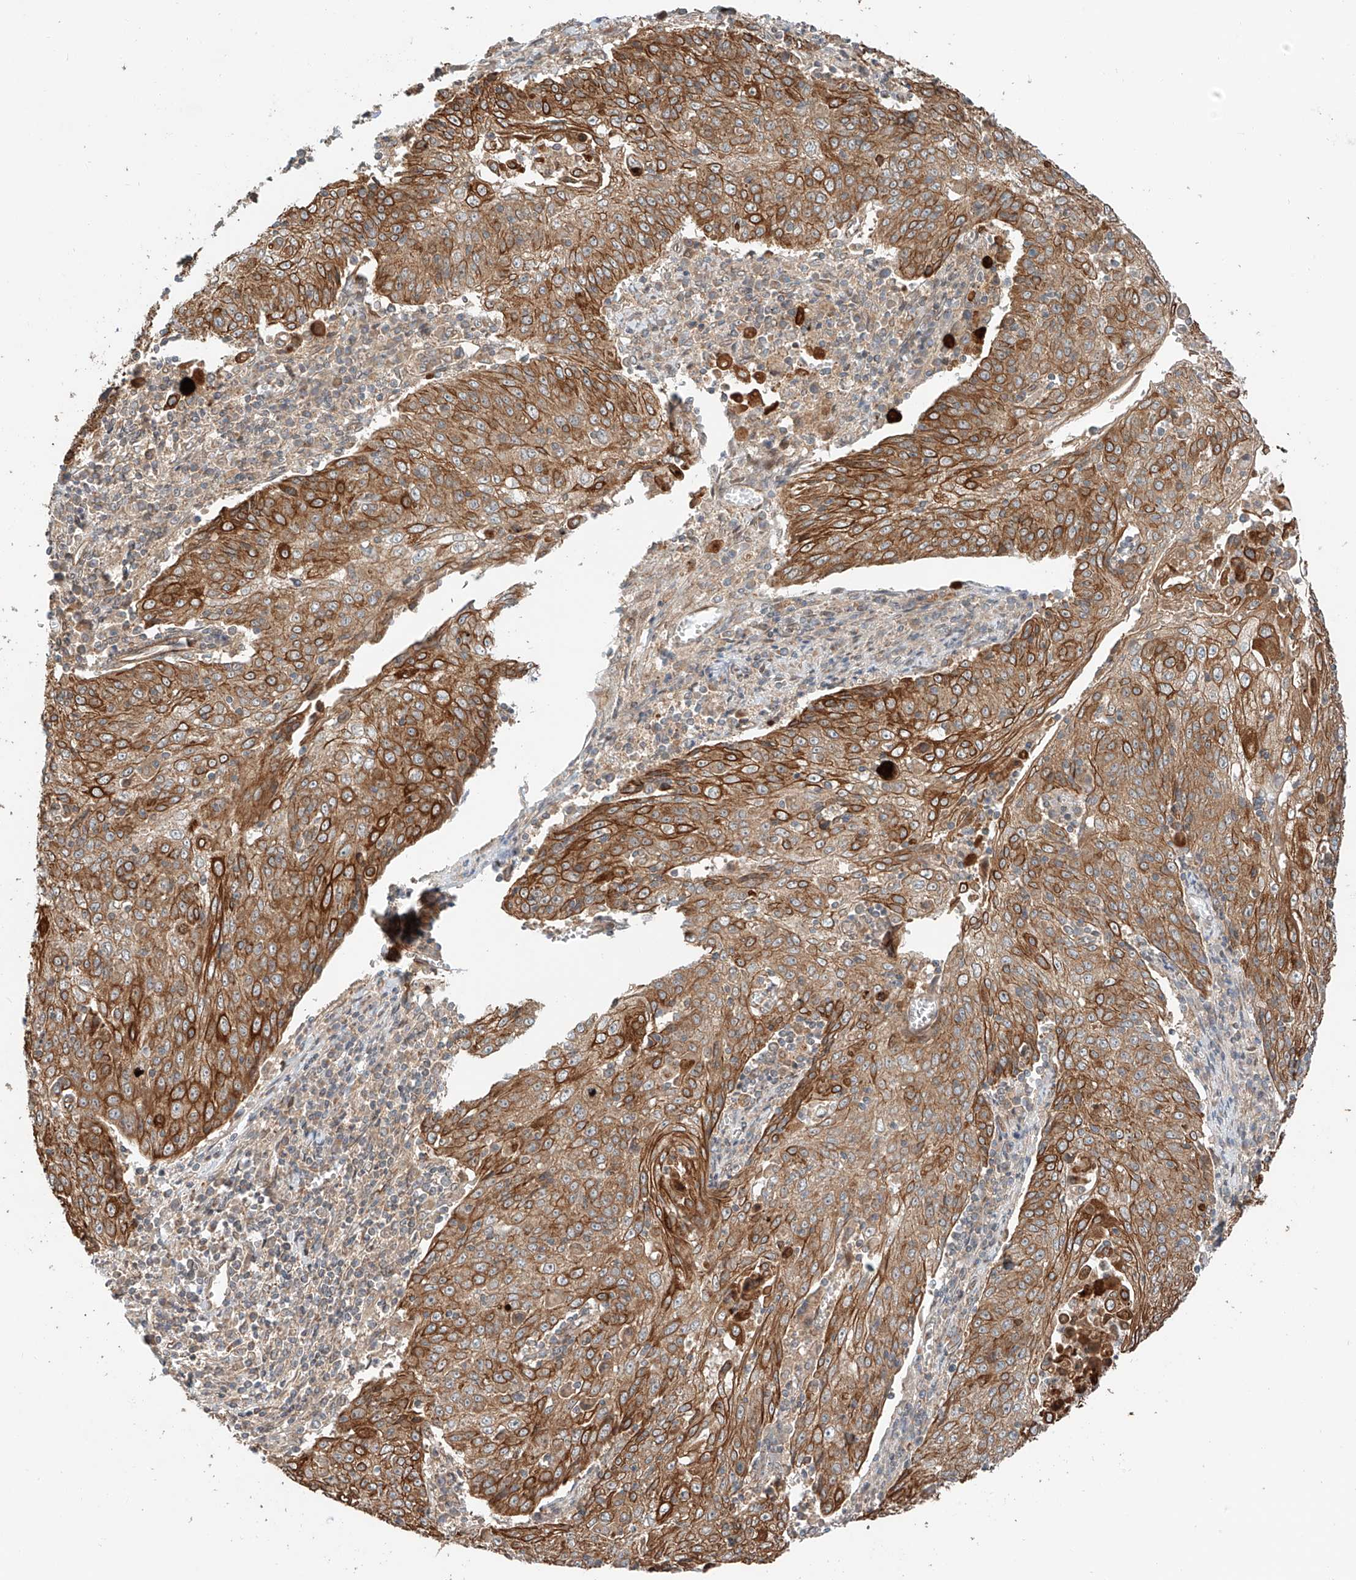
{"staining": {"intensity": "moderate", "quantity": ">75%", "location": "cytoplasmic/membranous"}, "tissue": "cervical cancer", "cell_type": "Tumor cells", "image_type": "cancer", "snomed": [{"axis": "morphology", "description": "Squamous cell carcinoma, NOS"}, {"axis": "topography", "description": "Cervix"}], "caption": "Protein expression analysis of cervical cancer displays moderate cytoplasmic/membranous expression in about >75% of tumor cells.", "gene": "CEP162", "patient": {"sex": "female", "age": 48}}